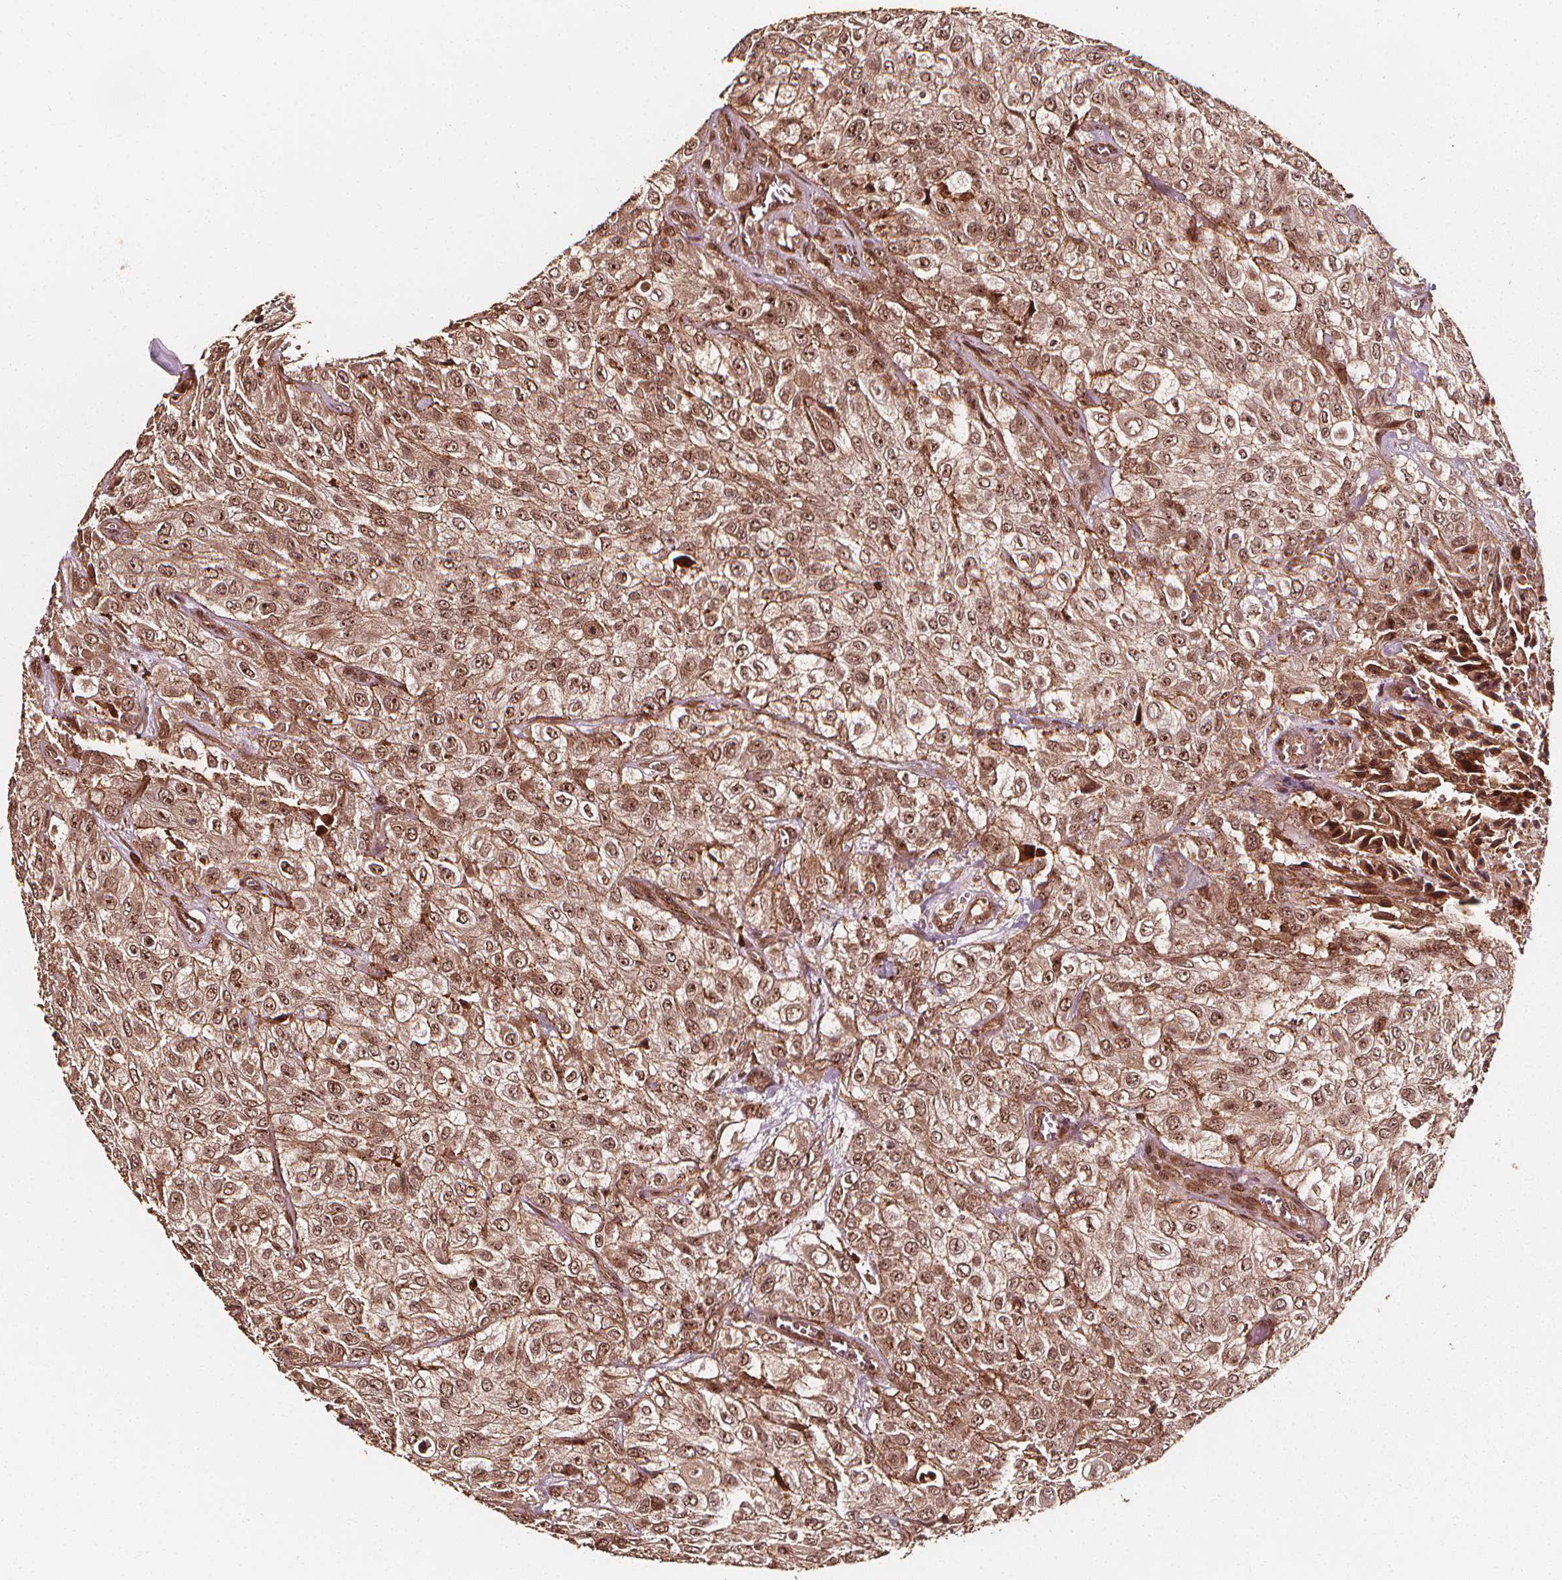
{"staining": {"intensity": "moderate", "quantity": ">75%", "location": "cytoplasmic/membranous,nuclear"}, "tissue": "urothelial cancer", "cell_type": "Tumor cells", "image_type": "cancer", "snomed": [{"axis": "morphology", "description": "Urothelial carcinoma, High grade"}, {"axis": "topography", "description": "Urinary bladder"}], "caption": "High-grade urothelial carcinoma stained with IHC displays moderate cytoplasmic/membranous and nuclear positivity in about >75% of tumor cells. (DAB (3,3'-diaminobenzidine) IHC with brightfield microscopy, high magnification).", "gene": "EXOSC9", "patient": {"sex": "male", "age": 57}}